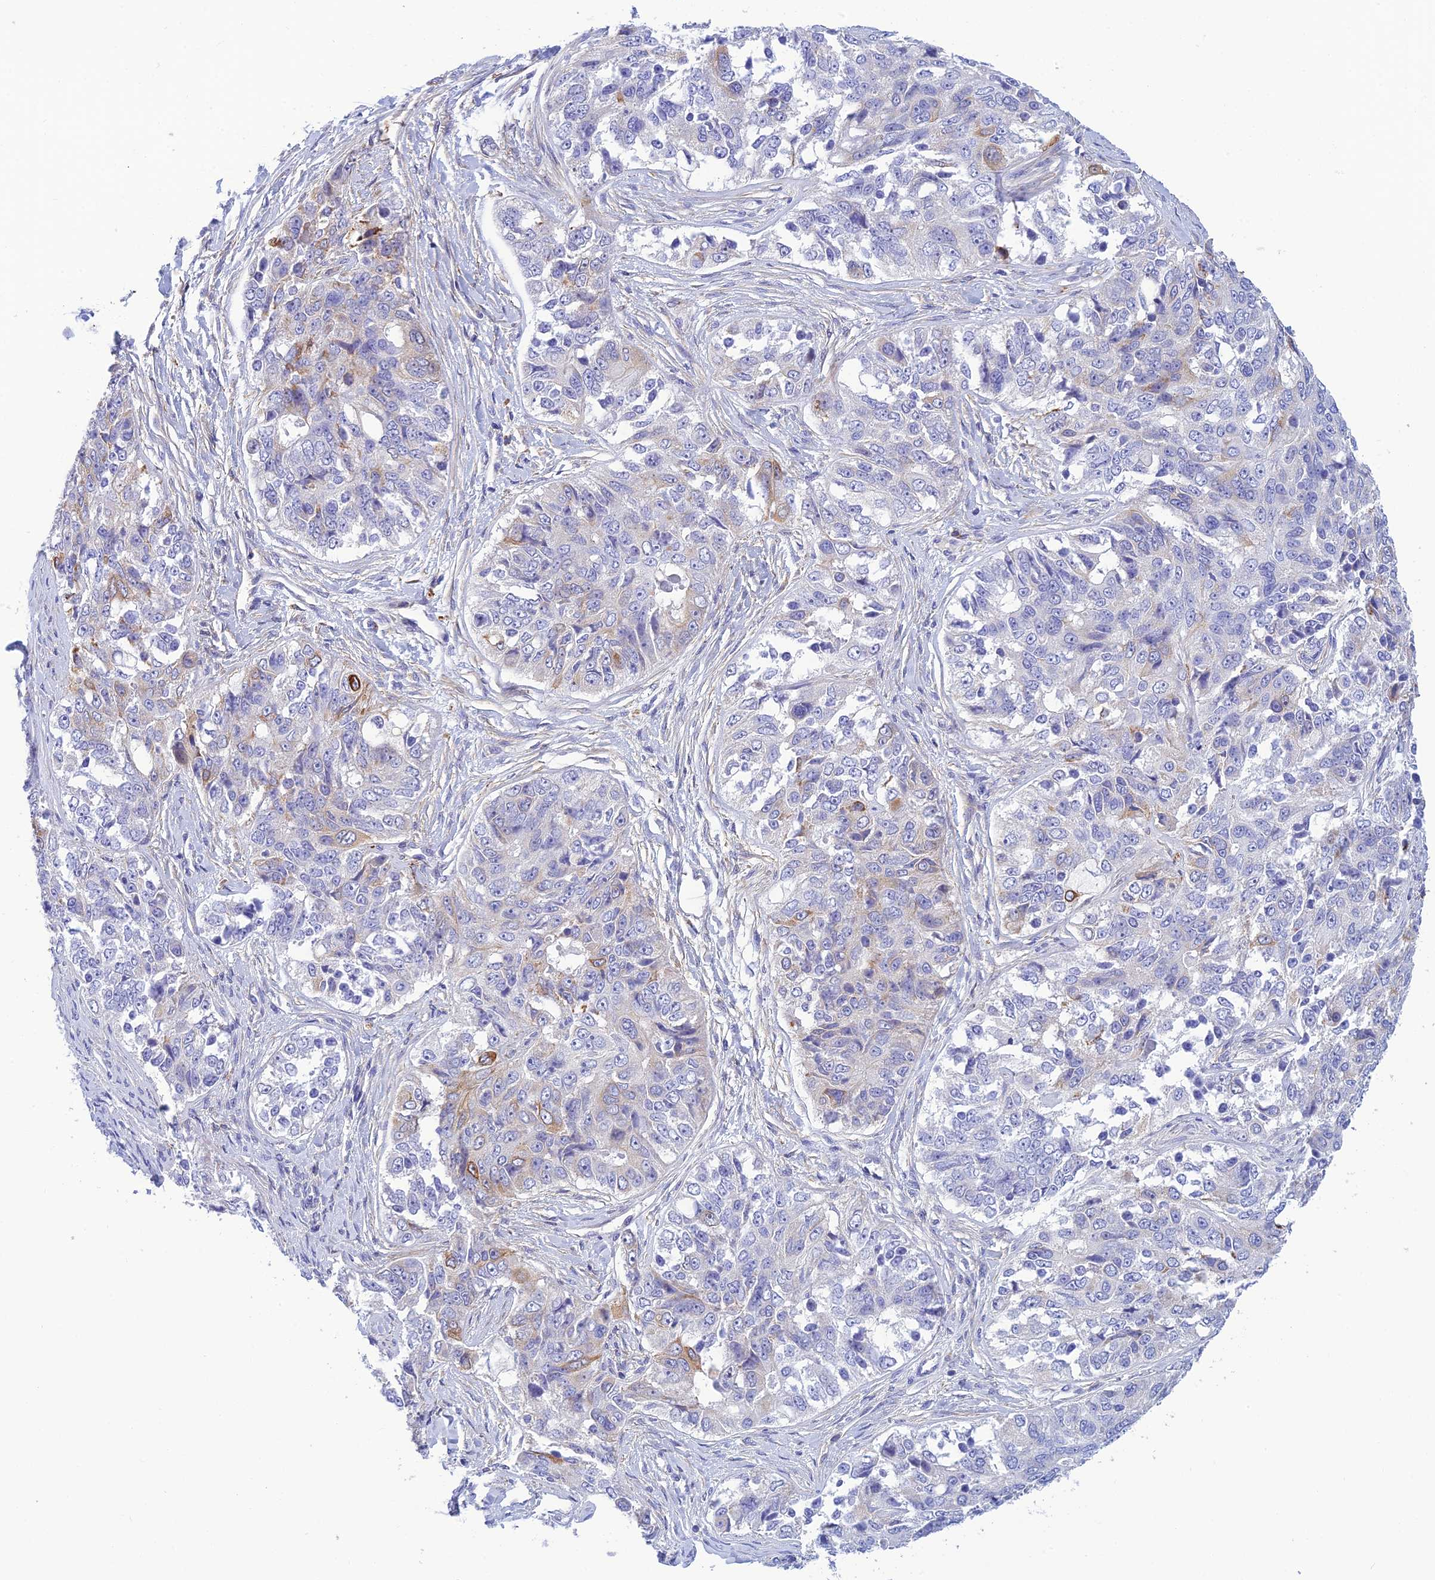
{"staining": {"intensity": "moderate", "quantity": "<25%", "location": "cytoplasmic/membranous"}, "tissue": "ovarian cancer", "cell_type": "Tumor cells", "image_type": "cancer", "snomed": [{"axis": "morphology", "description": "Carcinoma, endometroid"}, {"axis": "topography", "description": "Ovary"}], "caption": "Immunohistochemical staining of human endometroid carcinoma (ovarian) demonstrates low levels of moderate cytoplasmic/membranous protein positivity in about <25% of tumor cells. The protein of interest is stained brown, and the nuclei are stained in blue (DAB IHC with brightfield microscopy, high magnification).", "gene": "ZDHHC16", "patient": {"sex": "female", "age": 51}}